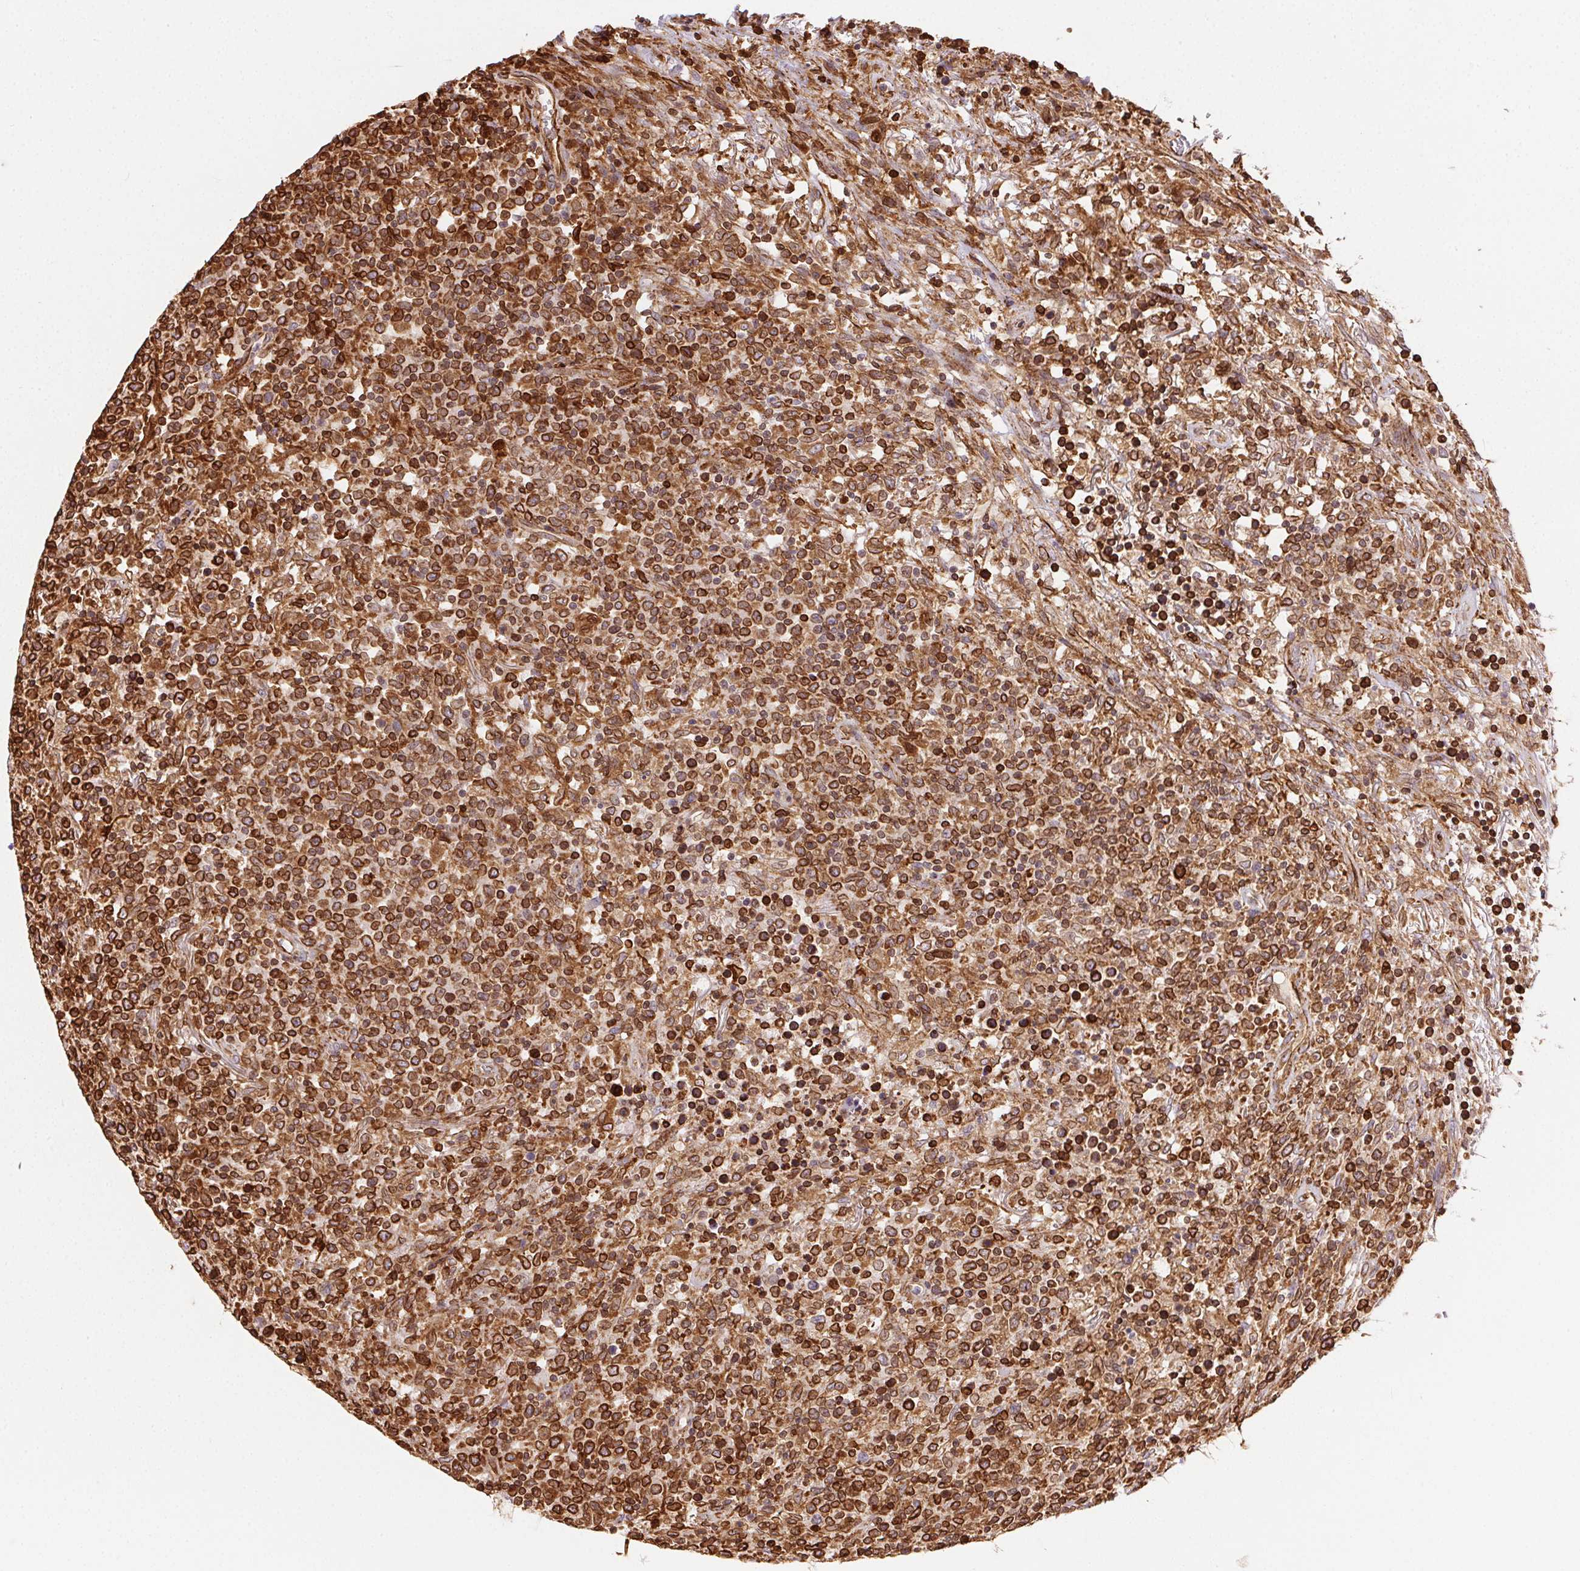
{"staining": {"intensity": "strong", "quantity": "25%-75%", "location": "cytoplasmic/membranous"}, "tissue": "lymphoma", "cell_type": "Tumor cells", "image_type": "cancer", "snomed": [{"axis": "morphology", "description": "Malignant lymphoma, non-Hodgkin's type, High grade"}, {"axis": "topography", "description": "Lung"}], "caption": "A photomicrograph showing strong cytoplasmic/membranous expression in about 25%-75% of tumor cells in high-grade malignant lymphoma, non-Hodgkin's type, as visualized by brown immunohistochemical staining.", "gene": "RNASET2", "patient": {"sex": "male", "age": 79}}